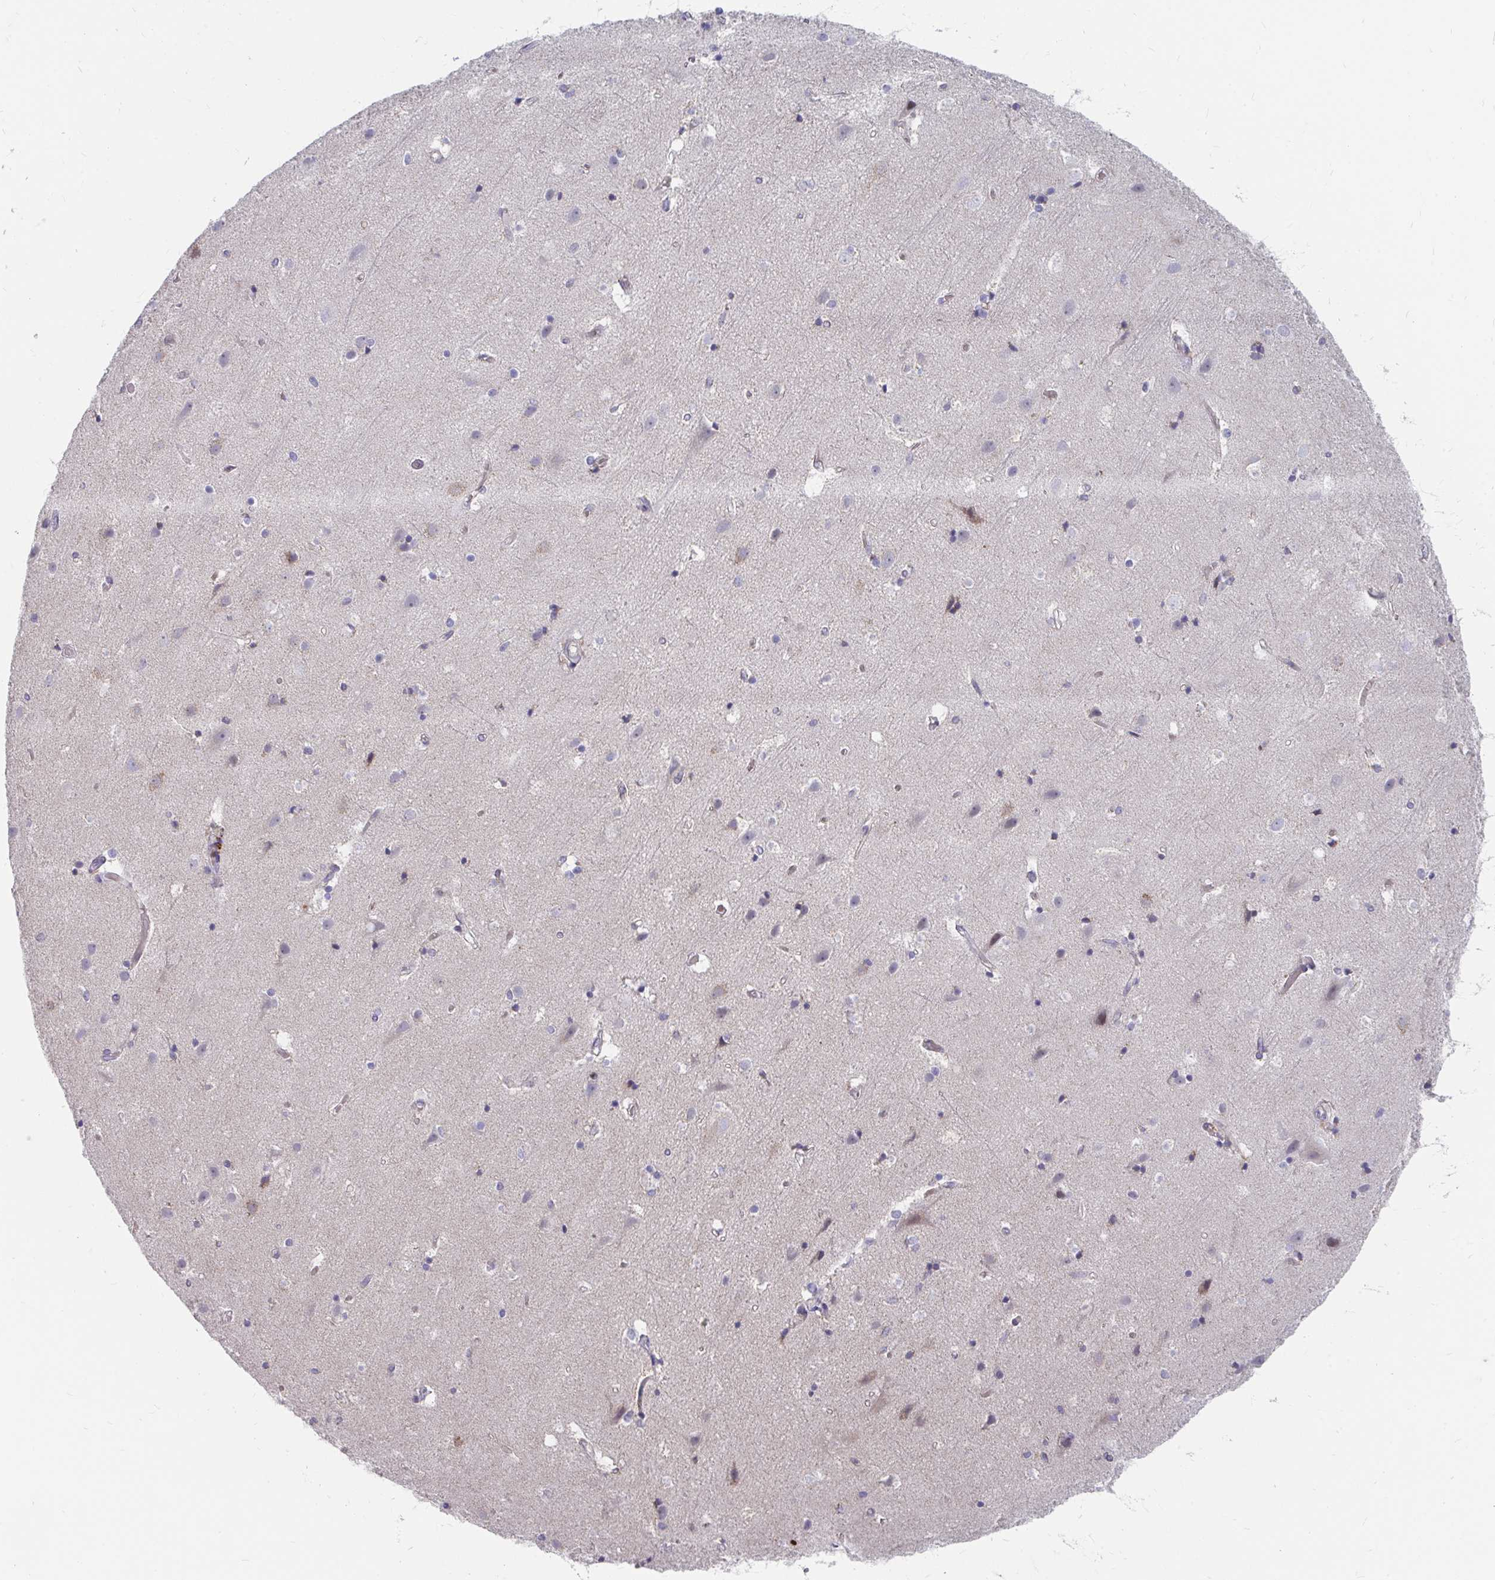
{"staining": {"intensity": "negative", "quantity": "none", "location": "none"}, "tissue": "cerebral cortex", "cell_type": "Endothelial cells", "image_type": "normal", "snomed": [{"axis": "morphology", "description": "Normal tissue, NOS"}, {"axis": "topography", "description": "Cerebral cortex"}], "caption": "This is an IHC image of unremarkable cerebral cortex. There is no expression in endothelial cells.", "gene": "PABIR3", "patient": {"sex": "female", "age": 52}}